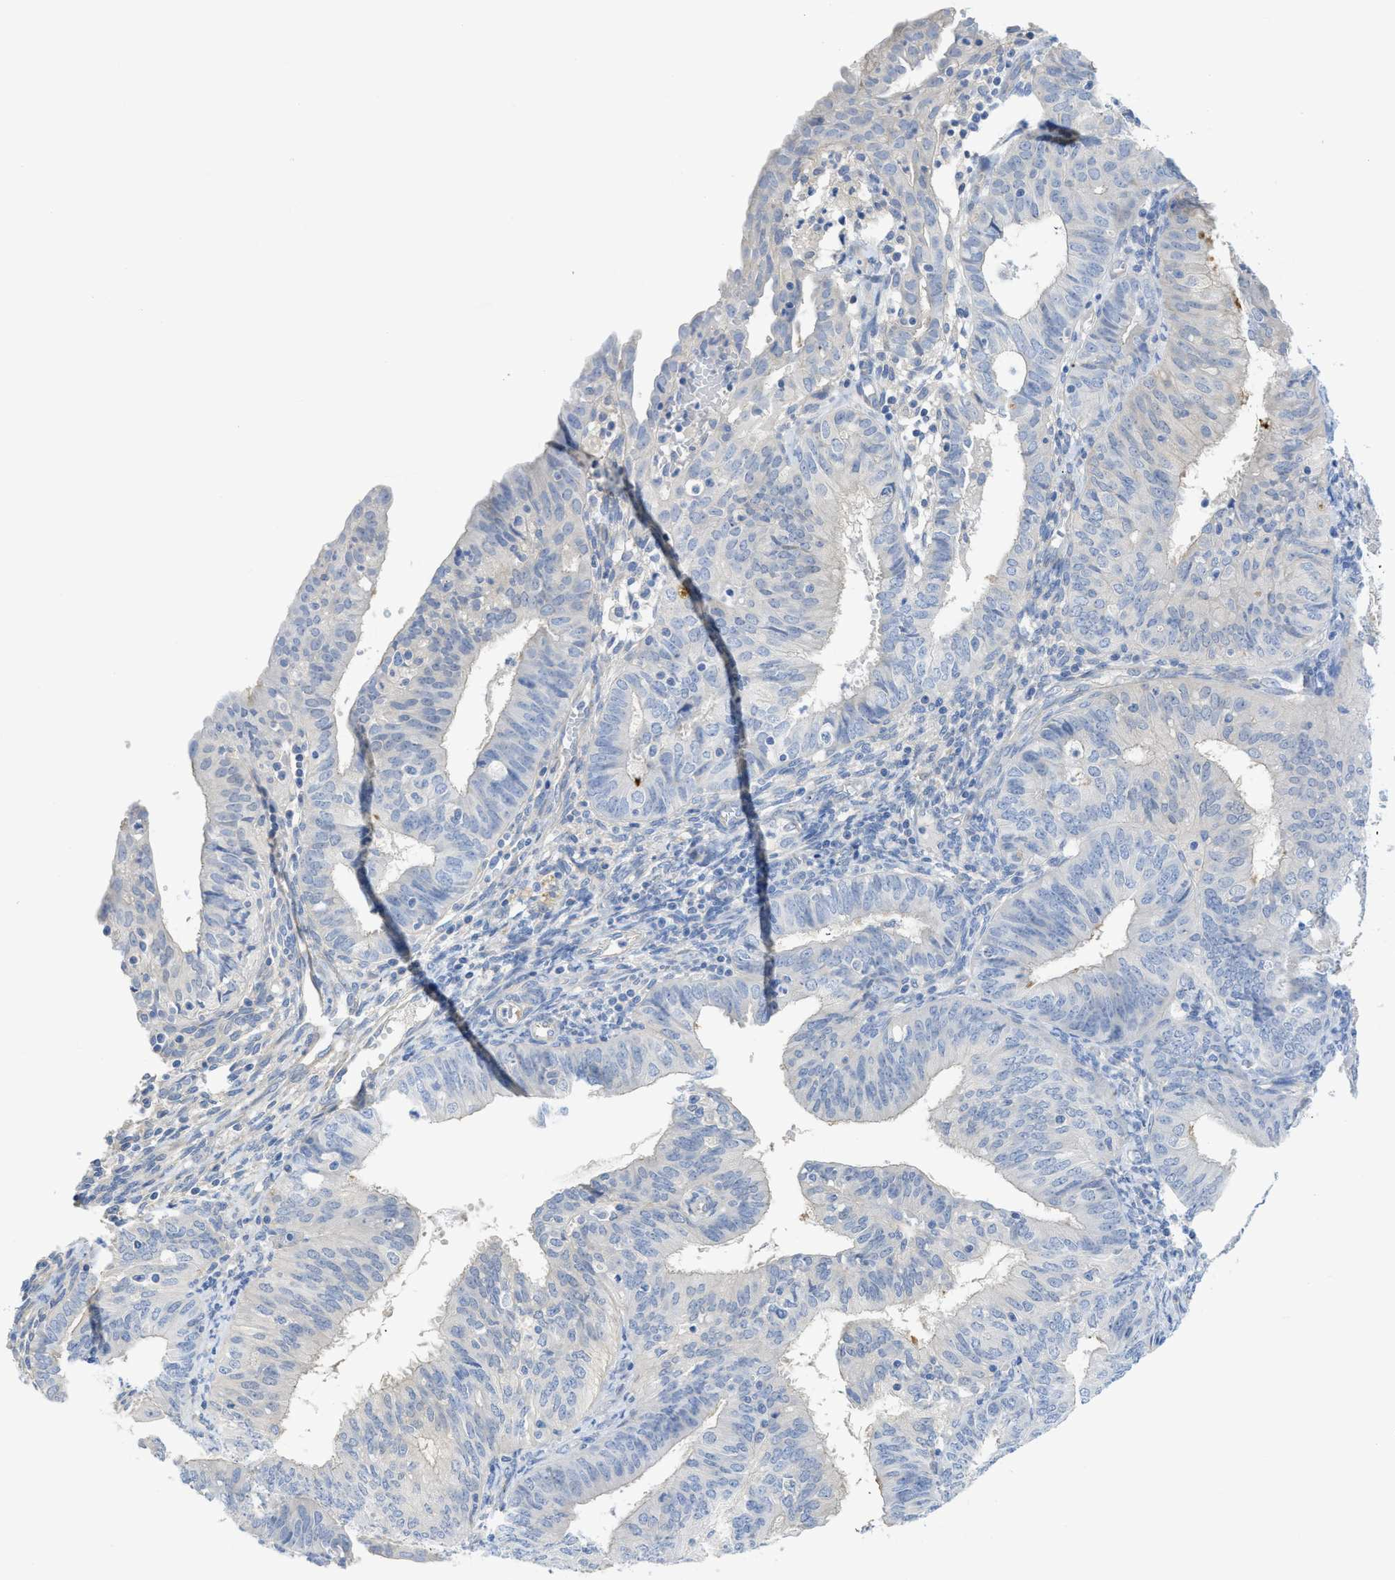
{"staining": {"intensity": "negative", "quantity": "none", "location": "none"}, "tissue": "endometrial cancer", "cell_type": "Tumor cells", "image_type": "cancer", "snomed": [{"axis": "morphology", "description": "Adenocarcinoma, NOS"}, {"axis": "topography", "description": "Endometrium"}], "caption": "High power microscopy image of an immunohistochemistry histopathology image of endometrial cancer (adenocarcinoma), revealing no significant expression in tumor cells.", "gene": "MYL3", "patient": {"sex": "female", "age": 58}}